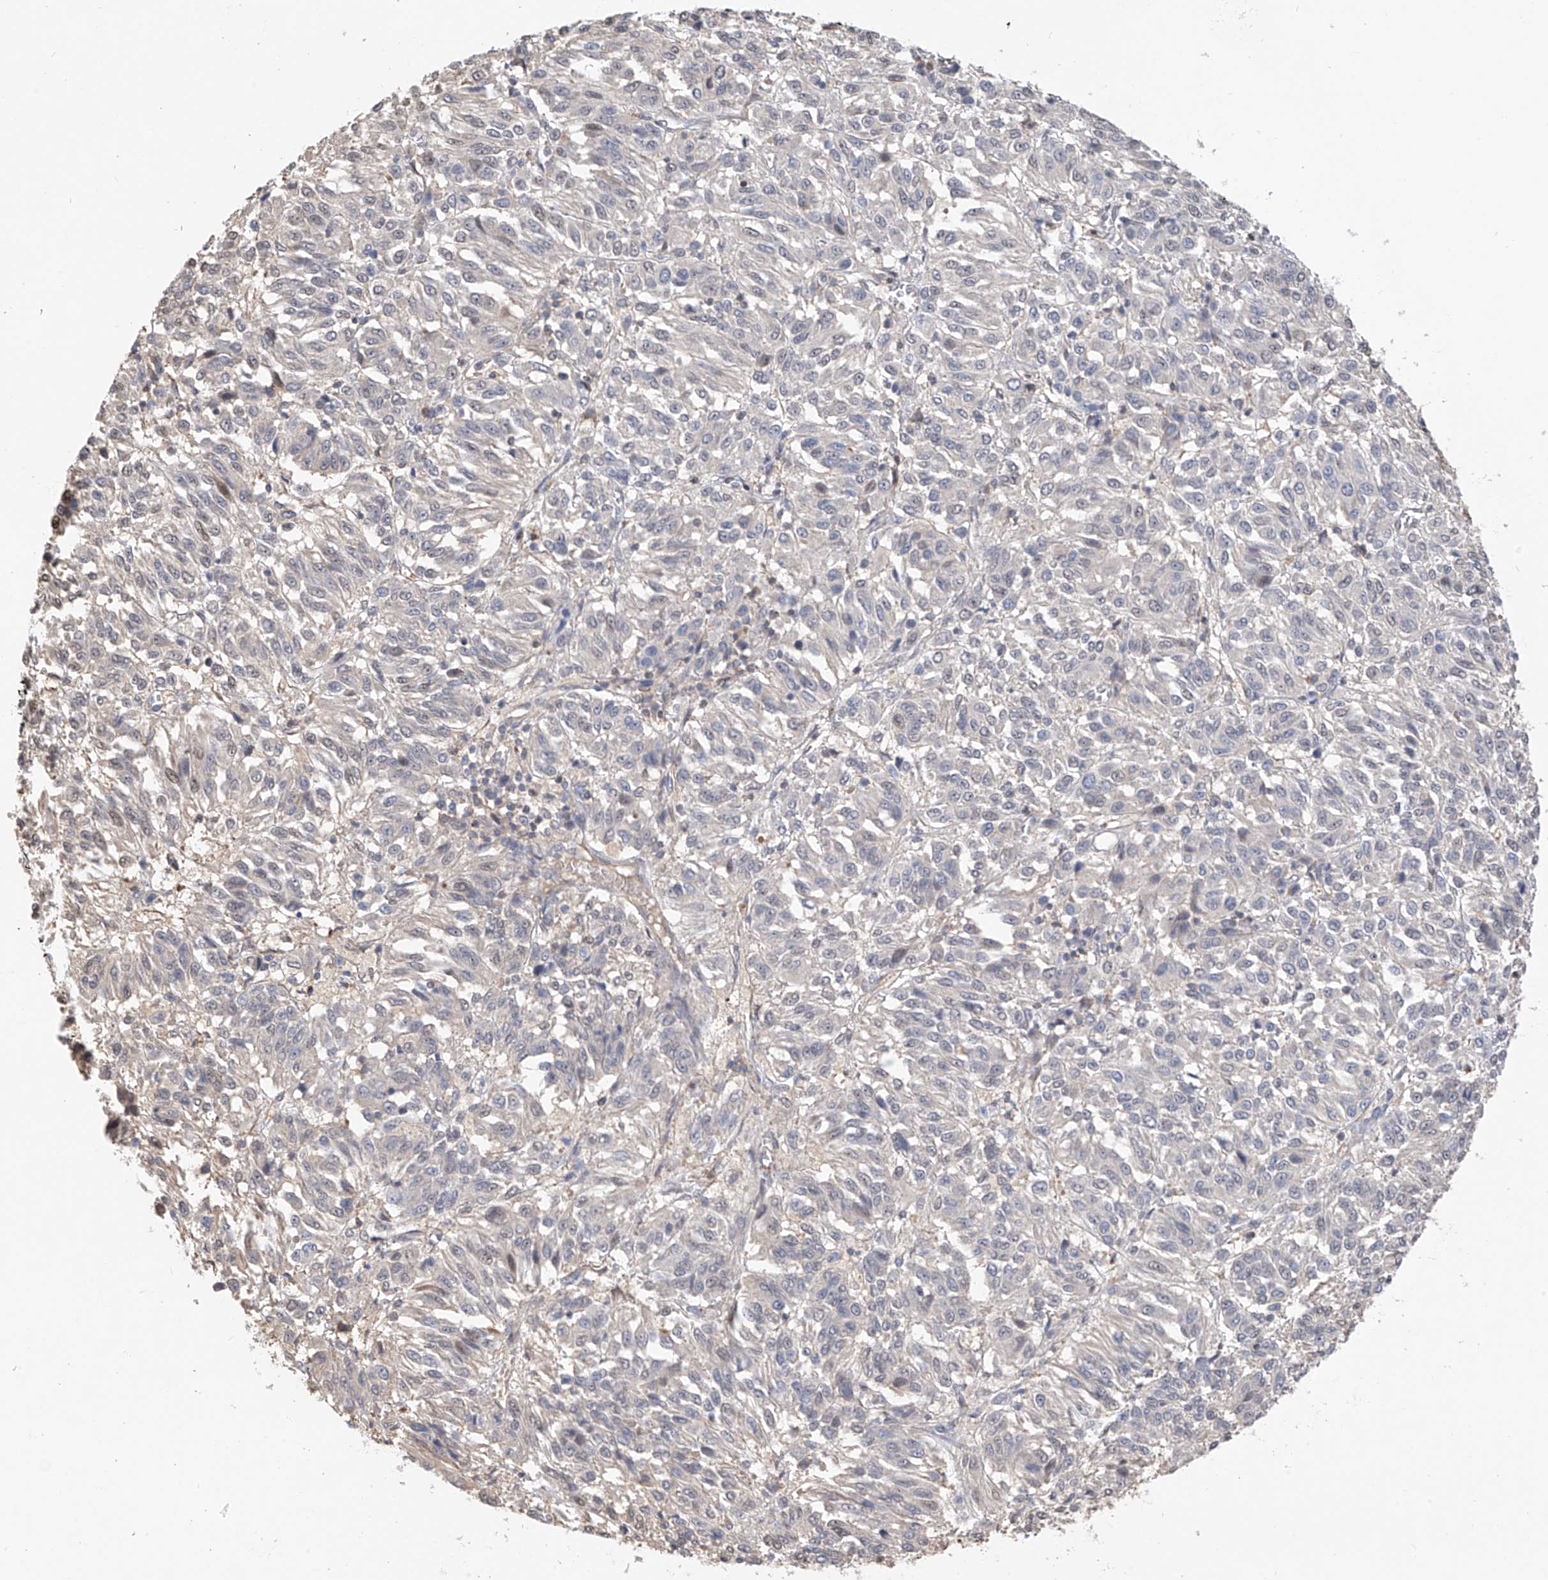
{"staining": {"intensity": "negative", "quantity": "none", "location": "none"}, "tissue": "melanoma", "cell_type": "Tumor cells", "image_type": "cancer", "snomed": [{"axis": "morphology", "description": "Malignant melanoma, Metastatic site"}, {"axis": "topography", "description": "Lung"}], "caption": "IHC of malignant melanoma (metastatic site) reveals no expression in tumor cells.", "gene": "PMM1", "patient": {"sex": "male", "age": 64}}